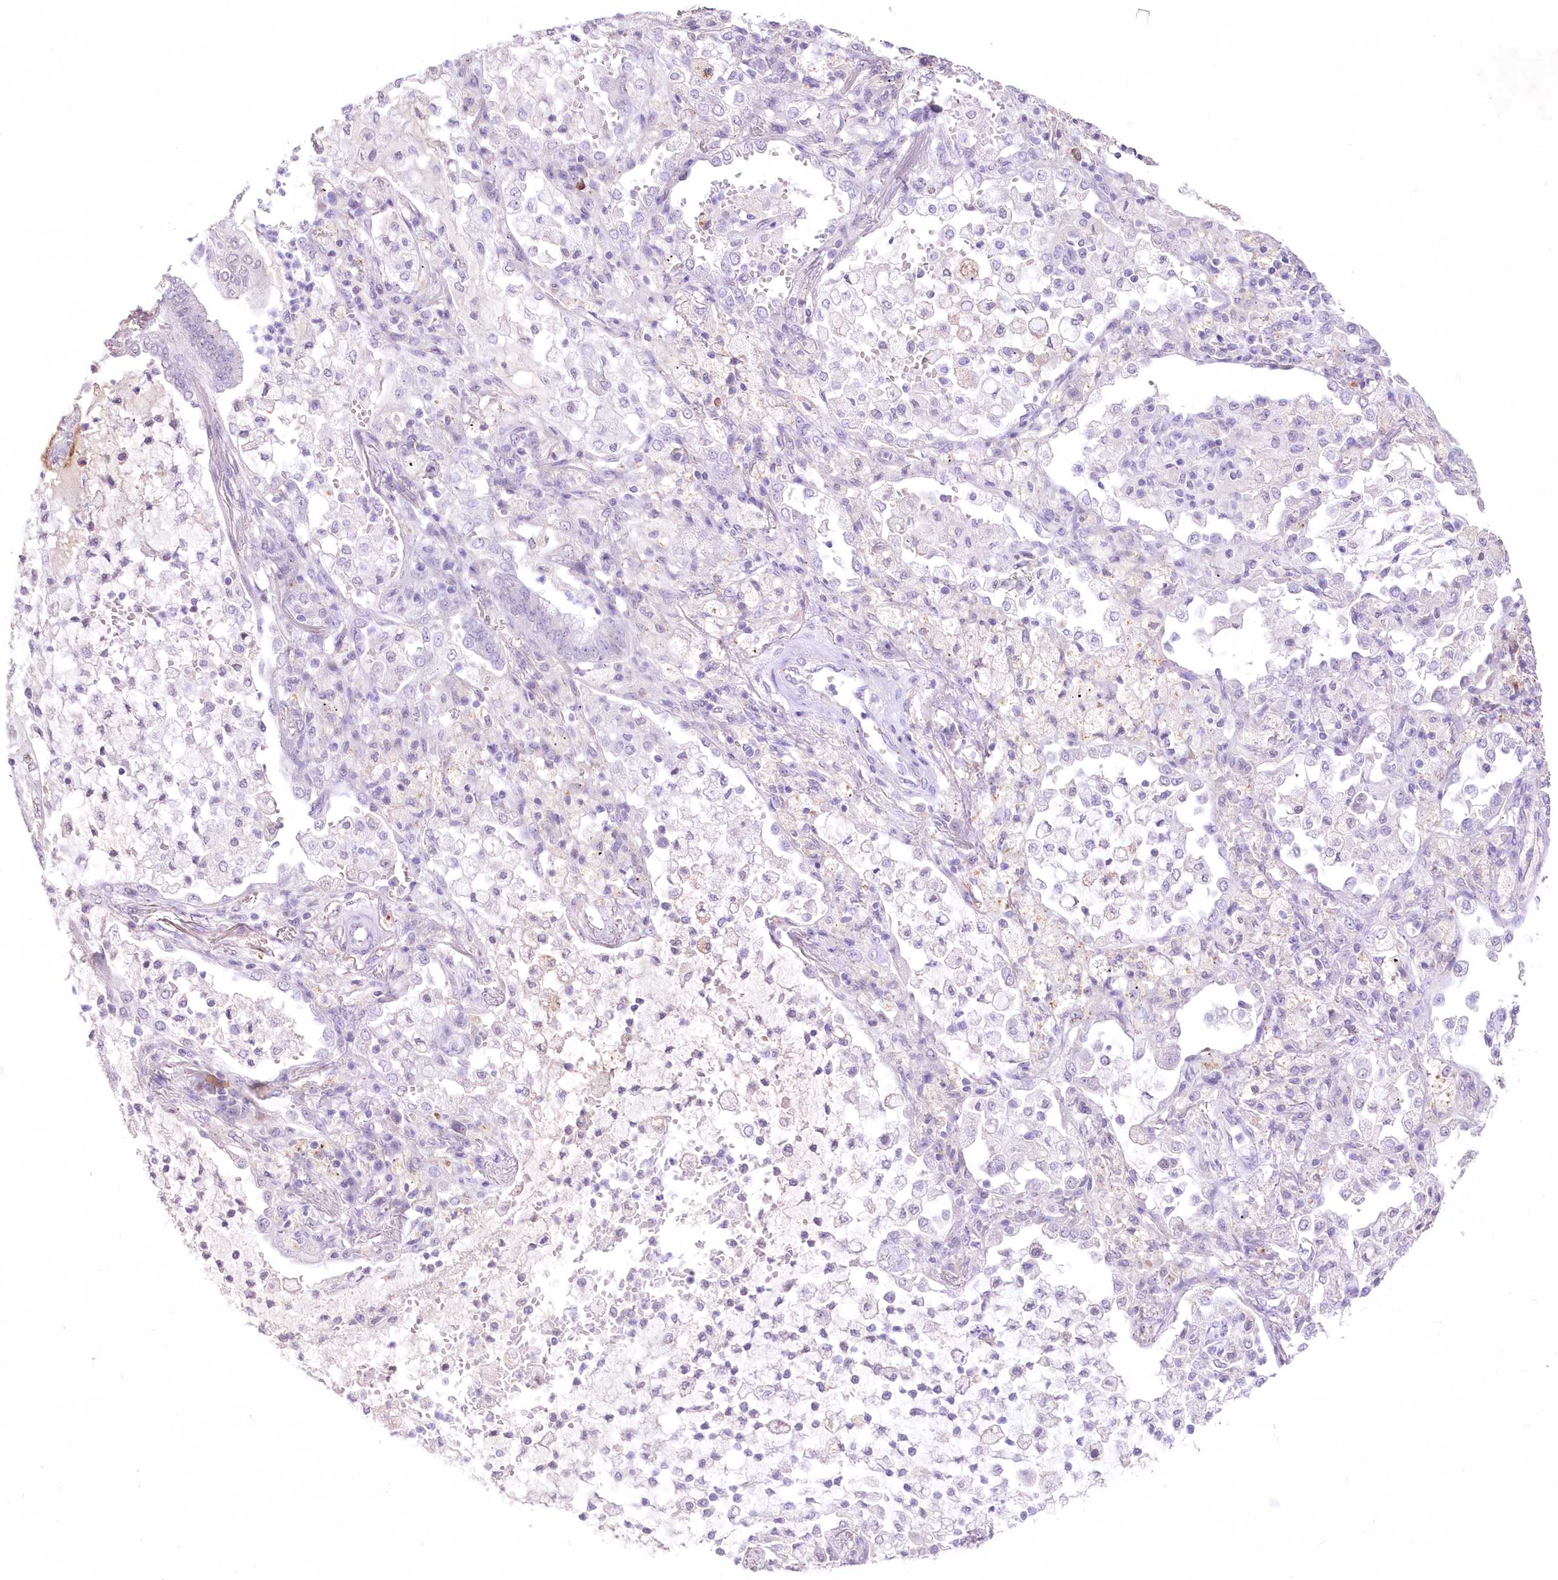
{"staining": {"intensity": "negative", "quantity": "none", "location": "none"}, "tissue": "lung cancer", "cell_type": "Tumor cells", "image_type": "cancer", "snomed": [{"axis": "morphology", "description": "Adenocarcinoma, NOS"}, {"axis": "topography", "description": "Lung"}], "caption": "This is a image of immunohistochemistry (IHC) staining of adenocarcinoma (lung), which shows no staining in tumor cells.", "gene": "RBM27", "patient": {"sex": "female", "age": 70}}